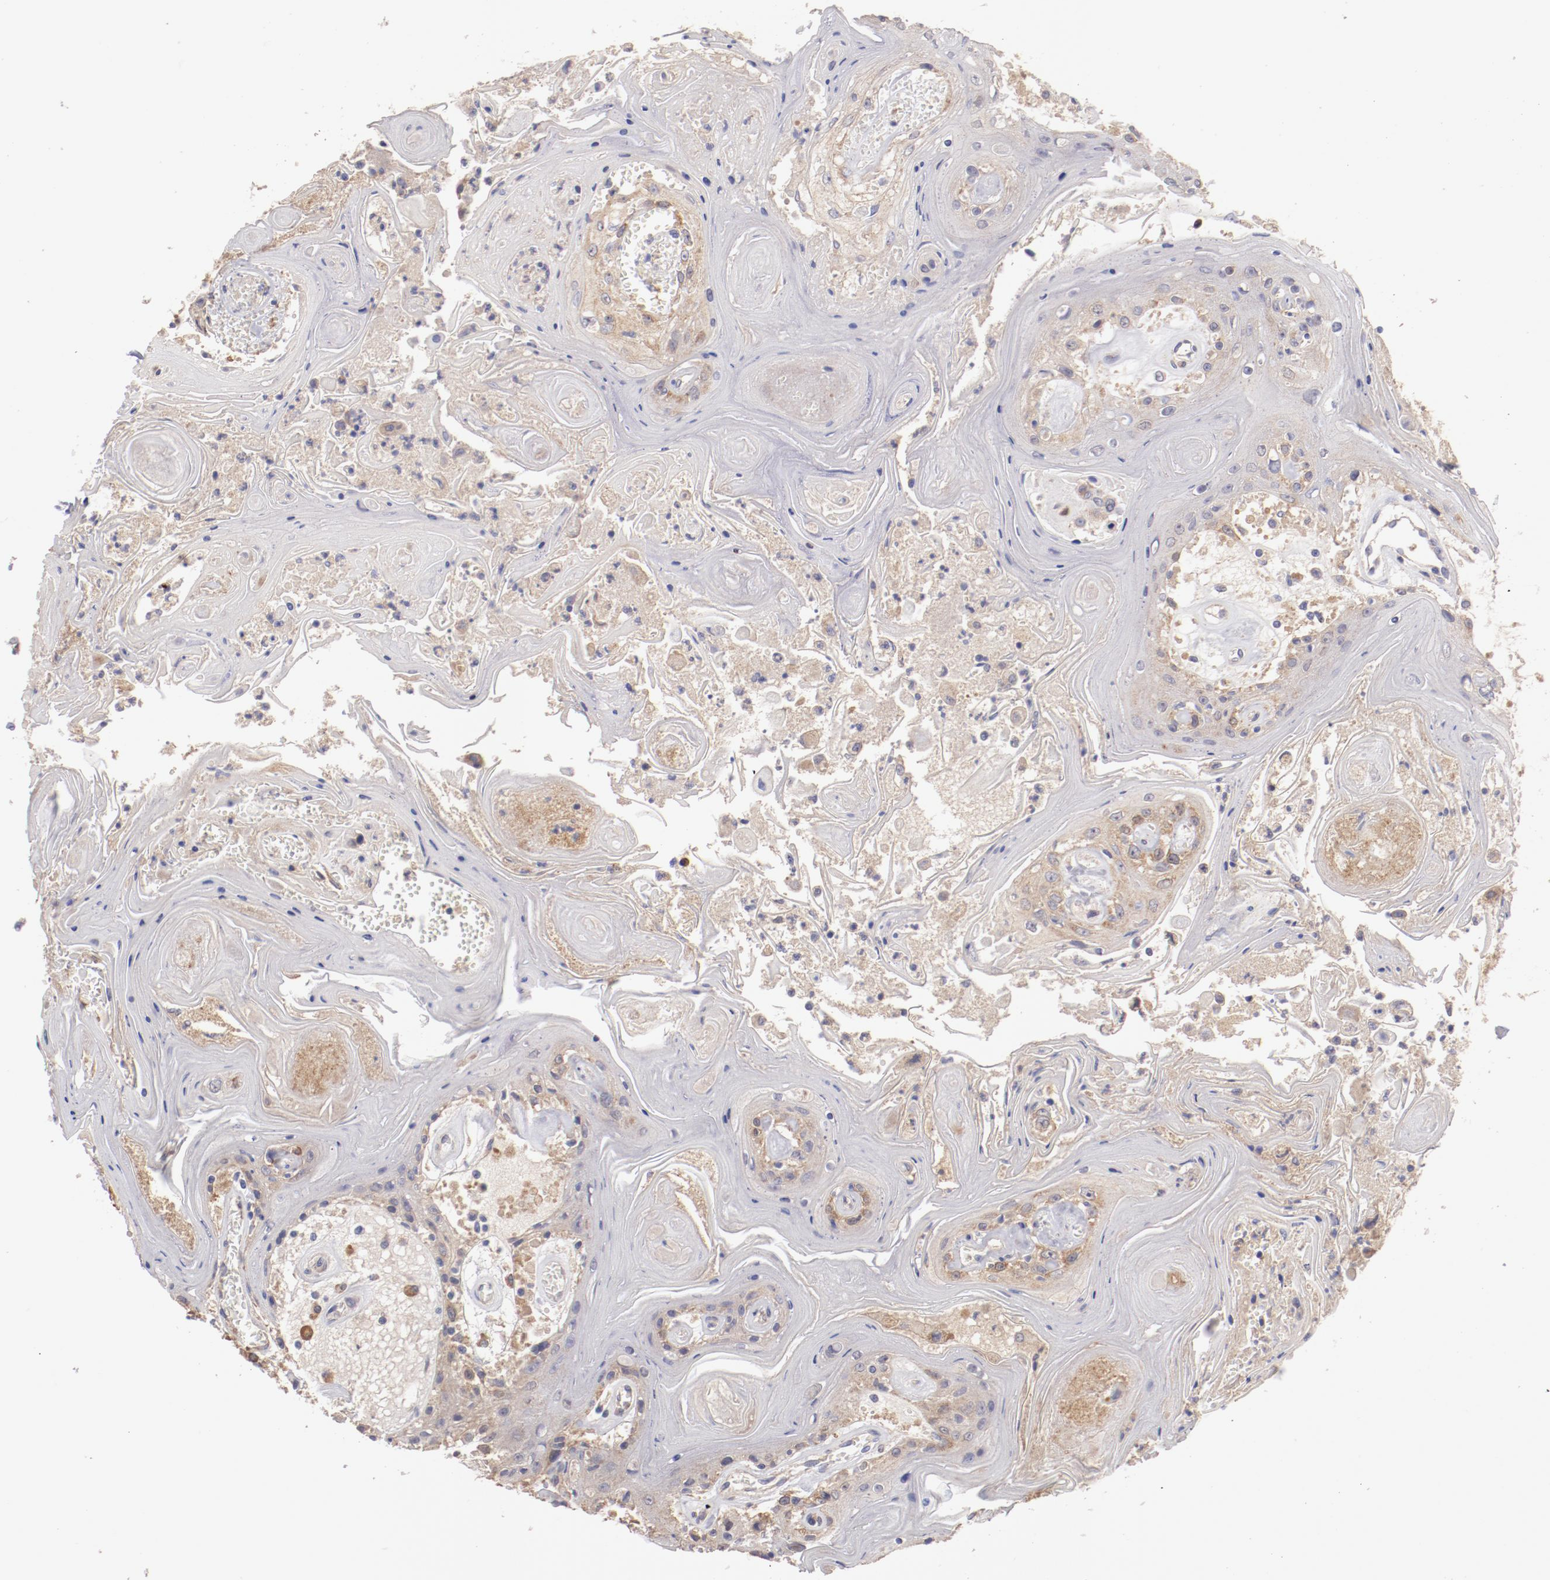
{"staining": {"intensity": "moderate", "quantity": "<25%", "location": "cytoplasmic/membranous"}, "tissue": "head and neck cancer", "cell_type": "Tumor cells", "image_type": "cancer", "snomed": [{"axis": "morphology", "description": "Squamous cell carcinoma, NOS"}, {"axis": "topography", "description": "Oral tissue"}, {"axis": "topography", "description": "Head-Neck"}], "caption": "Tumor cells display moderate cytoplasmic/membranous positivity in about <25% of cells in head and neck cancer (squamous cell carcinoma).", "gene": "ENTPD5", "patient": {"sex": "female", "age": 76}}